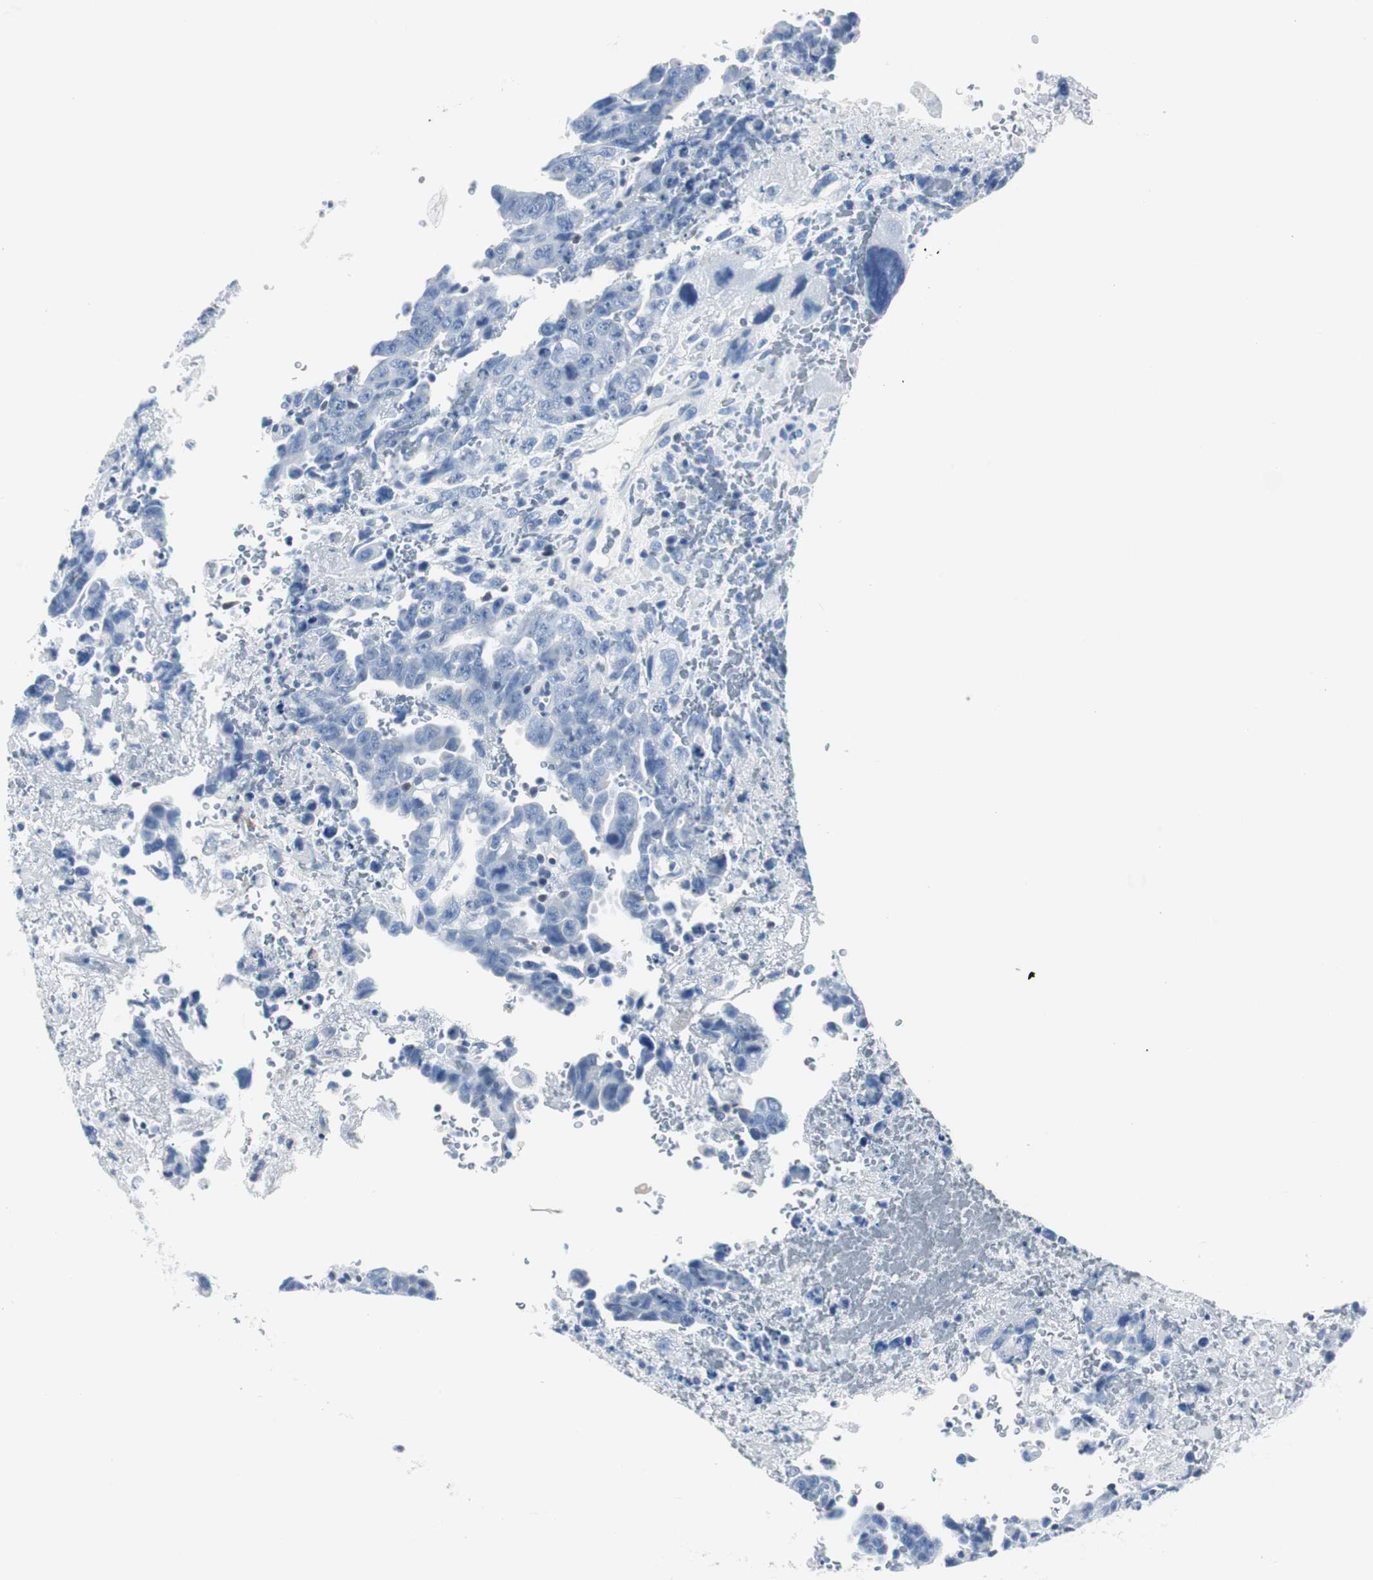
{"staining": {"intensity": "negative", "quantity": "none", "location": "none"}, "tissue": "testis cancer", "cell_type": "Tumor cells", "image_type": "cancer", "snomed": [{"axis": "morphology", "description": "Carcinoma, Embryonal, NOS"}, {"axis": "topography", "description": "Testis"}], "caption": "DAB (3,3'-diaminobenzidine) immunohistochemical staining of testis embryonal carcinoma exhibits no significant positivity in tumor cells. Brightfield microscopy of IHC stained with DAB (3,3'-diaminobenzidine) (brown) and hematoxylin (blue), captured at high magnification.", "gene": "GAP43", "patient": {"sex": "male", "age": 28}}